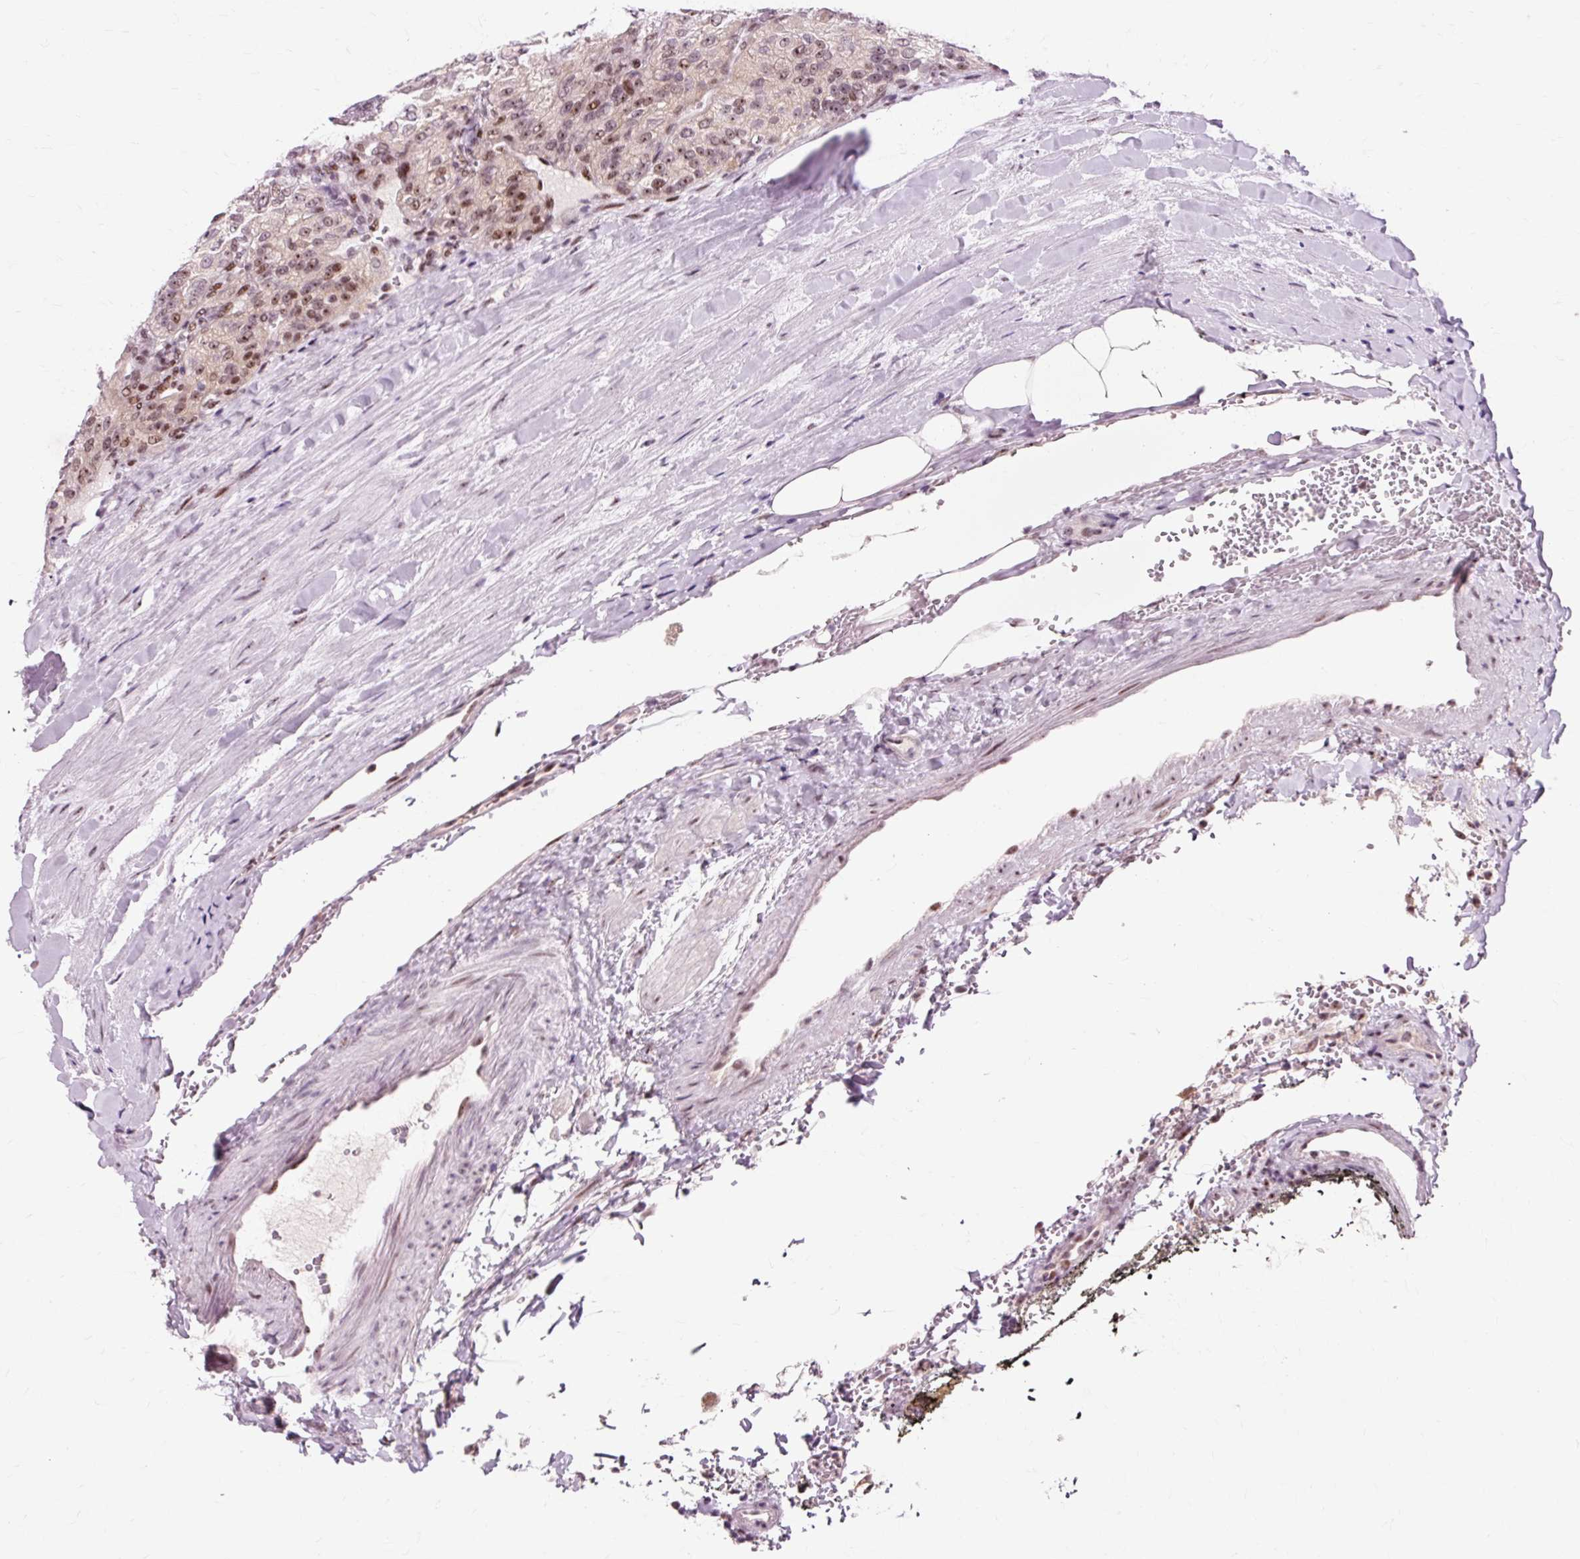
{"staining": {"intensity": "moderate", "quantity": "25%-75%", "location": "nuclear"}, "tissue": "renal cancer", "cell_type": "Tumor cells", "image_type": "cancer", "snomed": [{"axis": "morphology", "description": "Adenocarcinoma, NOS"}, {"axis": "topography", "description": "Kidney"}], "caption": "Immunohistochemistry (DAB) staining of human renal adenocarcinoma reveals moderate nuclear protein positivity in approximately 25%-75% of tumor cells.", "gene": "MACROD2", "patient": {"sex": "female", "age": 63}}